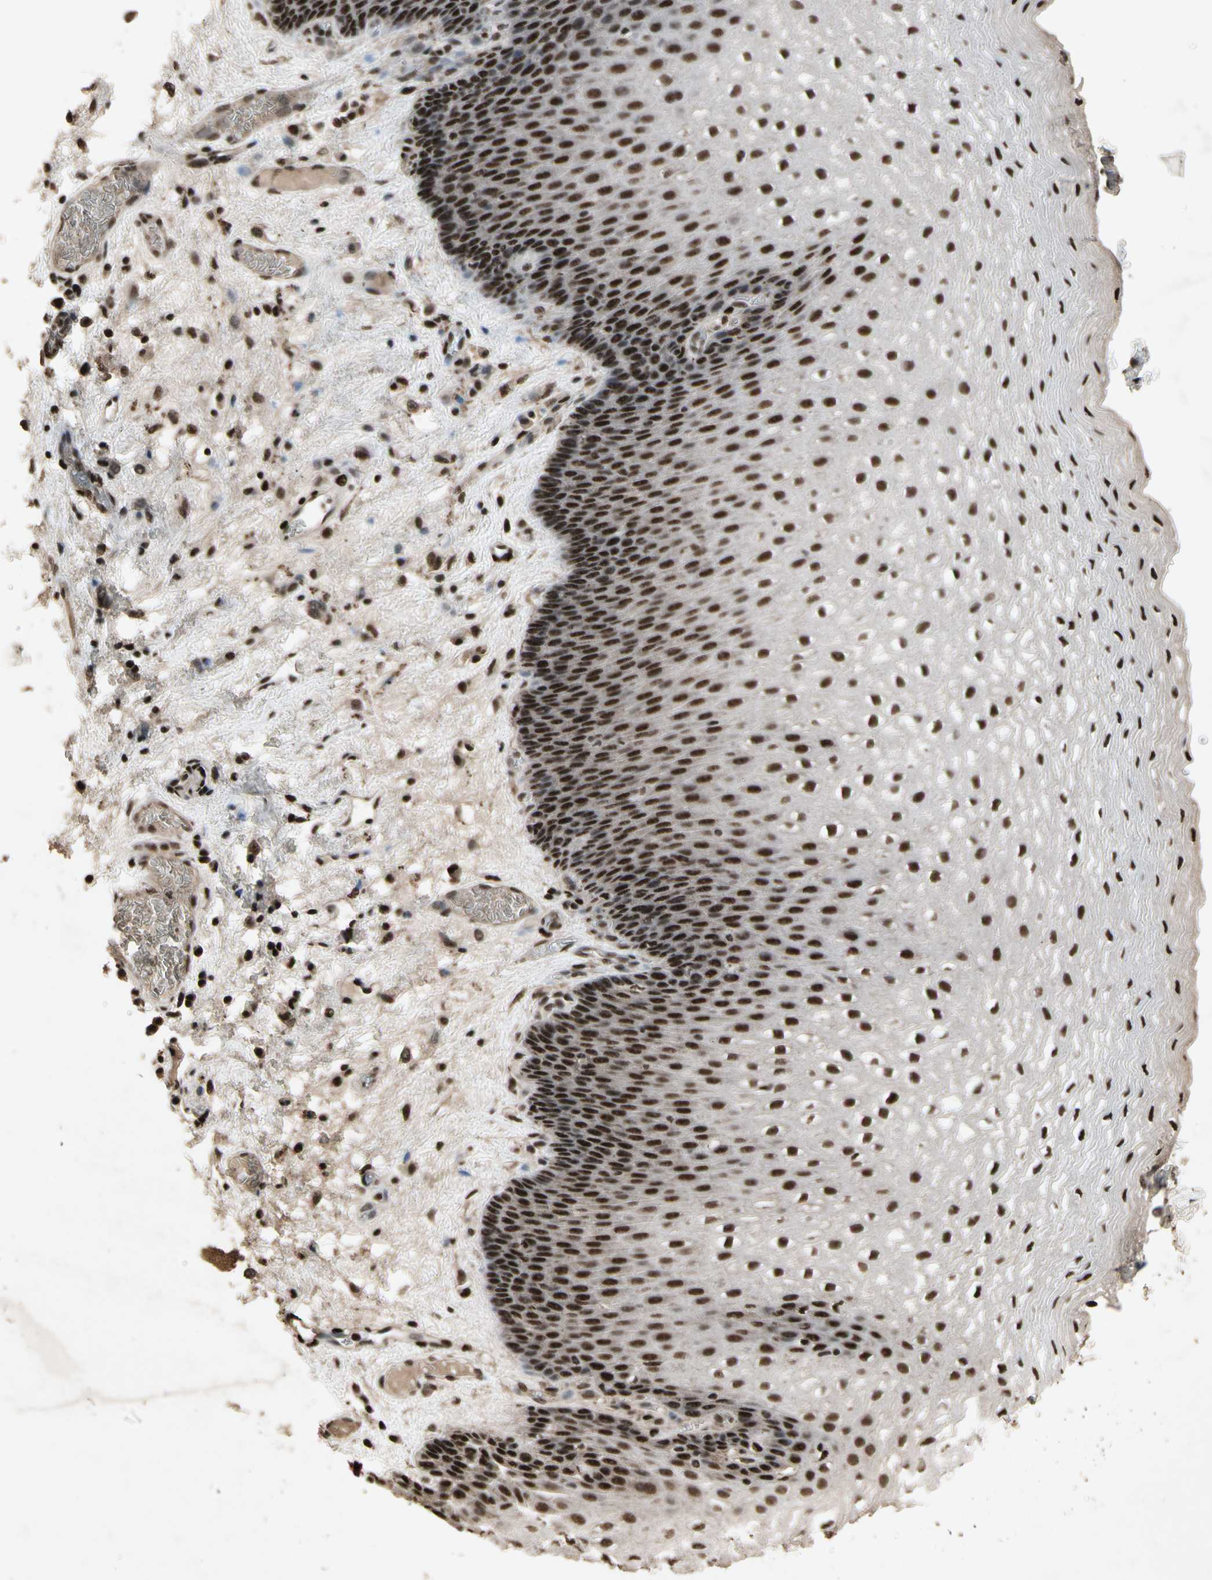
{"staining": {"intensity": "strong", "quantity": ">75%", "location": "nuclear"}, "tissue": "esophagus", "cell_type": "Squamous epithelial cells", "image_type": "normal", "snomed": [{"axis": "morphology", "description": "Normal tissue, NOS"}, {"axis": "topography", "description": "Esophagus"}], "caption": "Immunohistochemistry (IHC) staining of normal esophagus, which exhibits high levels of strong nuclear staining in approximately >75% of squamous epithelial cells indicating strong nuclear protein expression. The staining was performed using DAB (3,3'-diaminobenzidine) (brown) for protein detection and nuclei were counterstained in hematoxylin (blue).", "gene": "TBX2", "patient": {"sex": "male", "age": 48}}